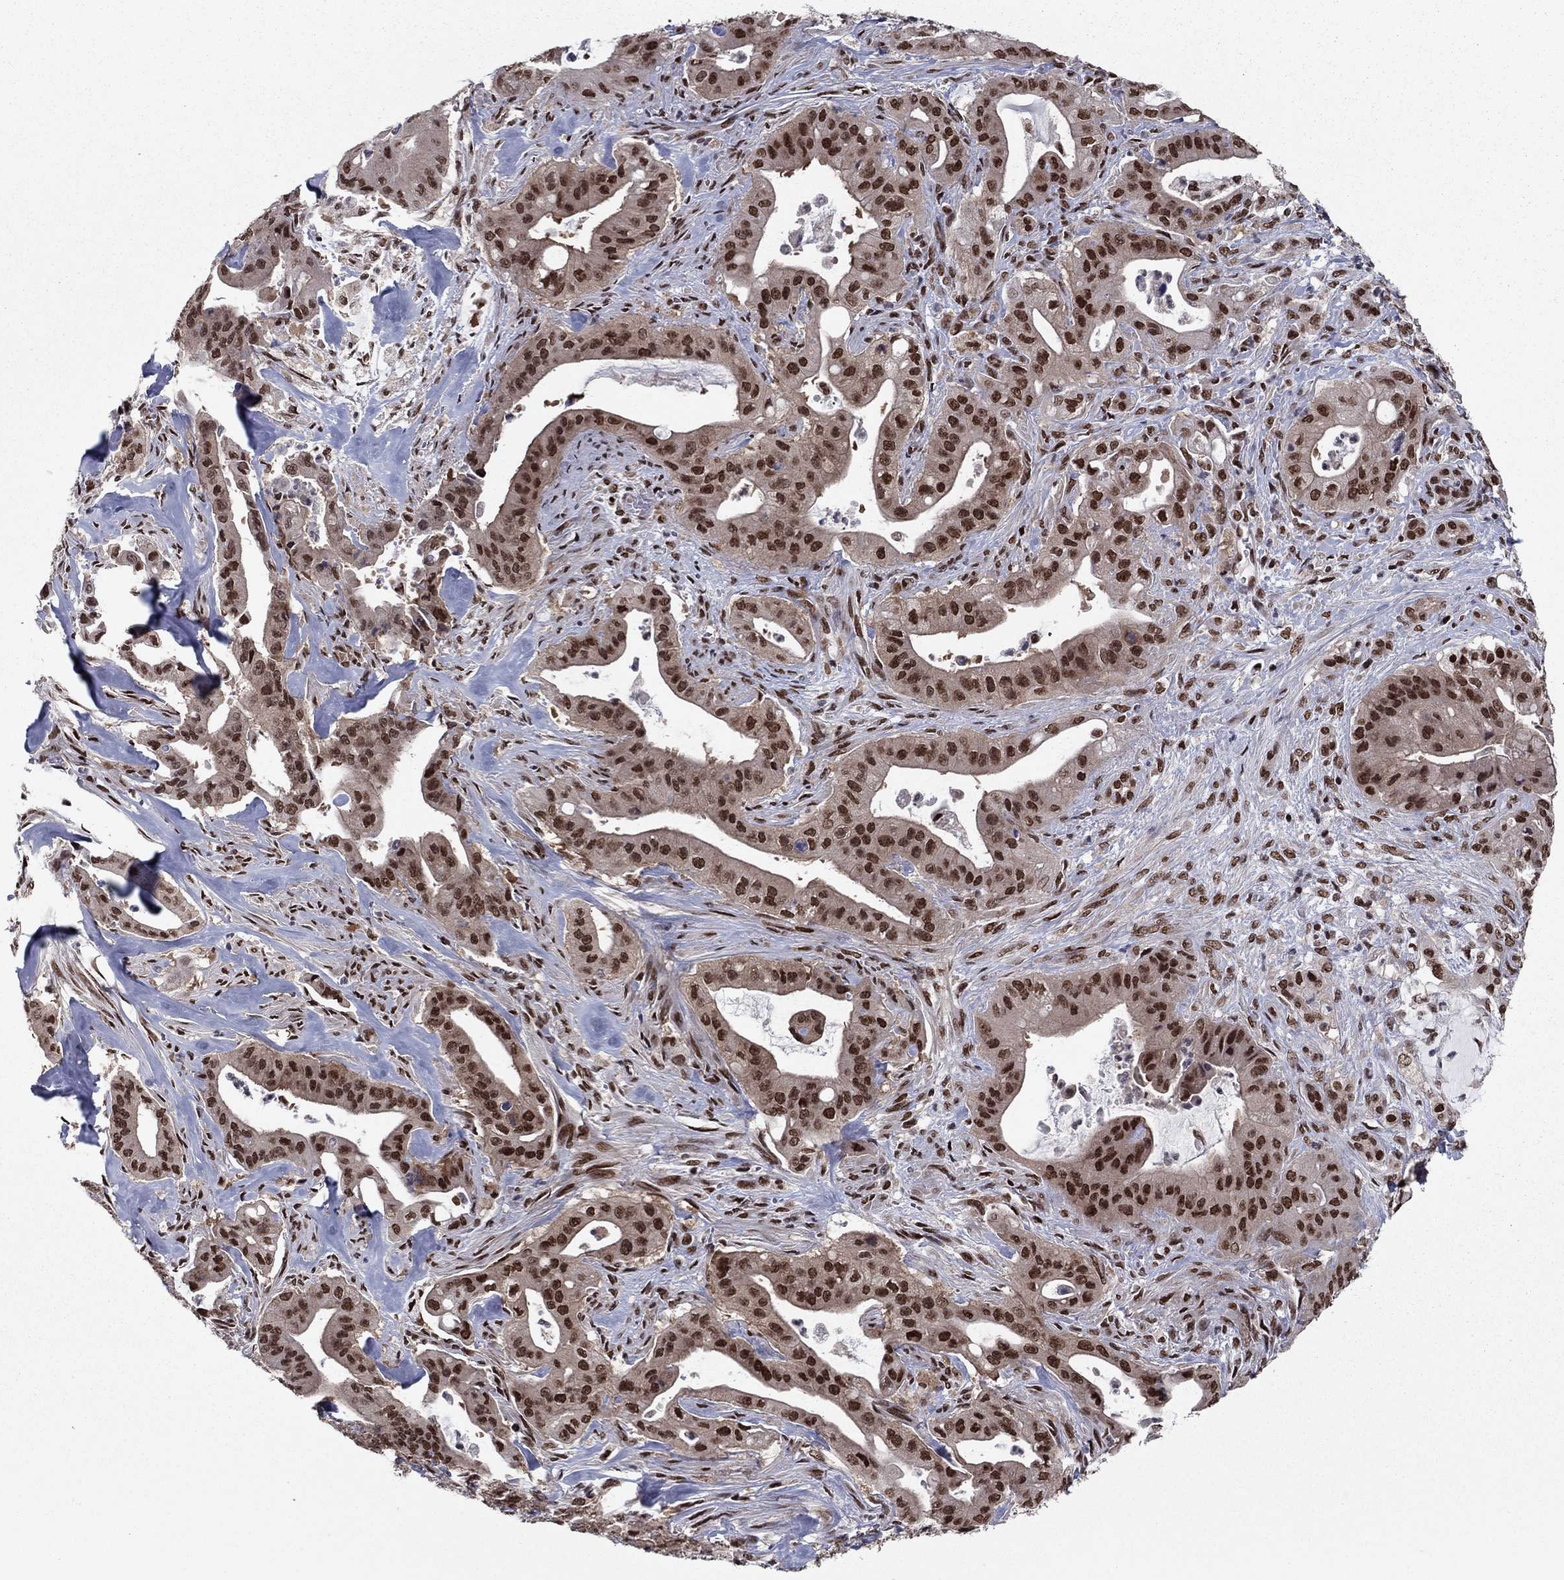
{"staining": {"intensity": "strong", "quantity": ">75%", "location": "nuclear"}, "tissue": "pancreatic cancer", "cell_type": "Tumor cells", "image_type": "cancer", "snomed": [{"axis": "morphology", "description": "Normal tissue, NOS"}, {"axis": "morphology", "description": "Inflammation, NOS"}, {"axis": "morphology", "description": "Adenocarcinoma, NOS"}, {"axis": "topography", "description": "Pancreas"}], "caption": "DAB (3,3'-diaminobenzidine) immunohistochemical staining of pancreatic cancer (adenocarcinoma) demonstrates strong nuclear protein staining in approximately >75% of tumor cells.", "gene": "USP54", "patient": {"sex": "male", "age": 57}}